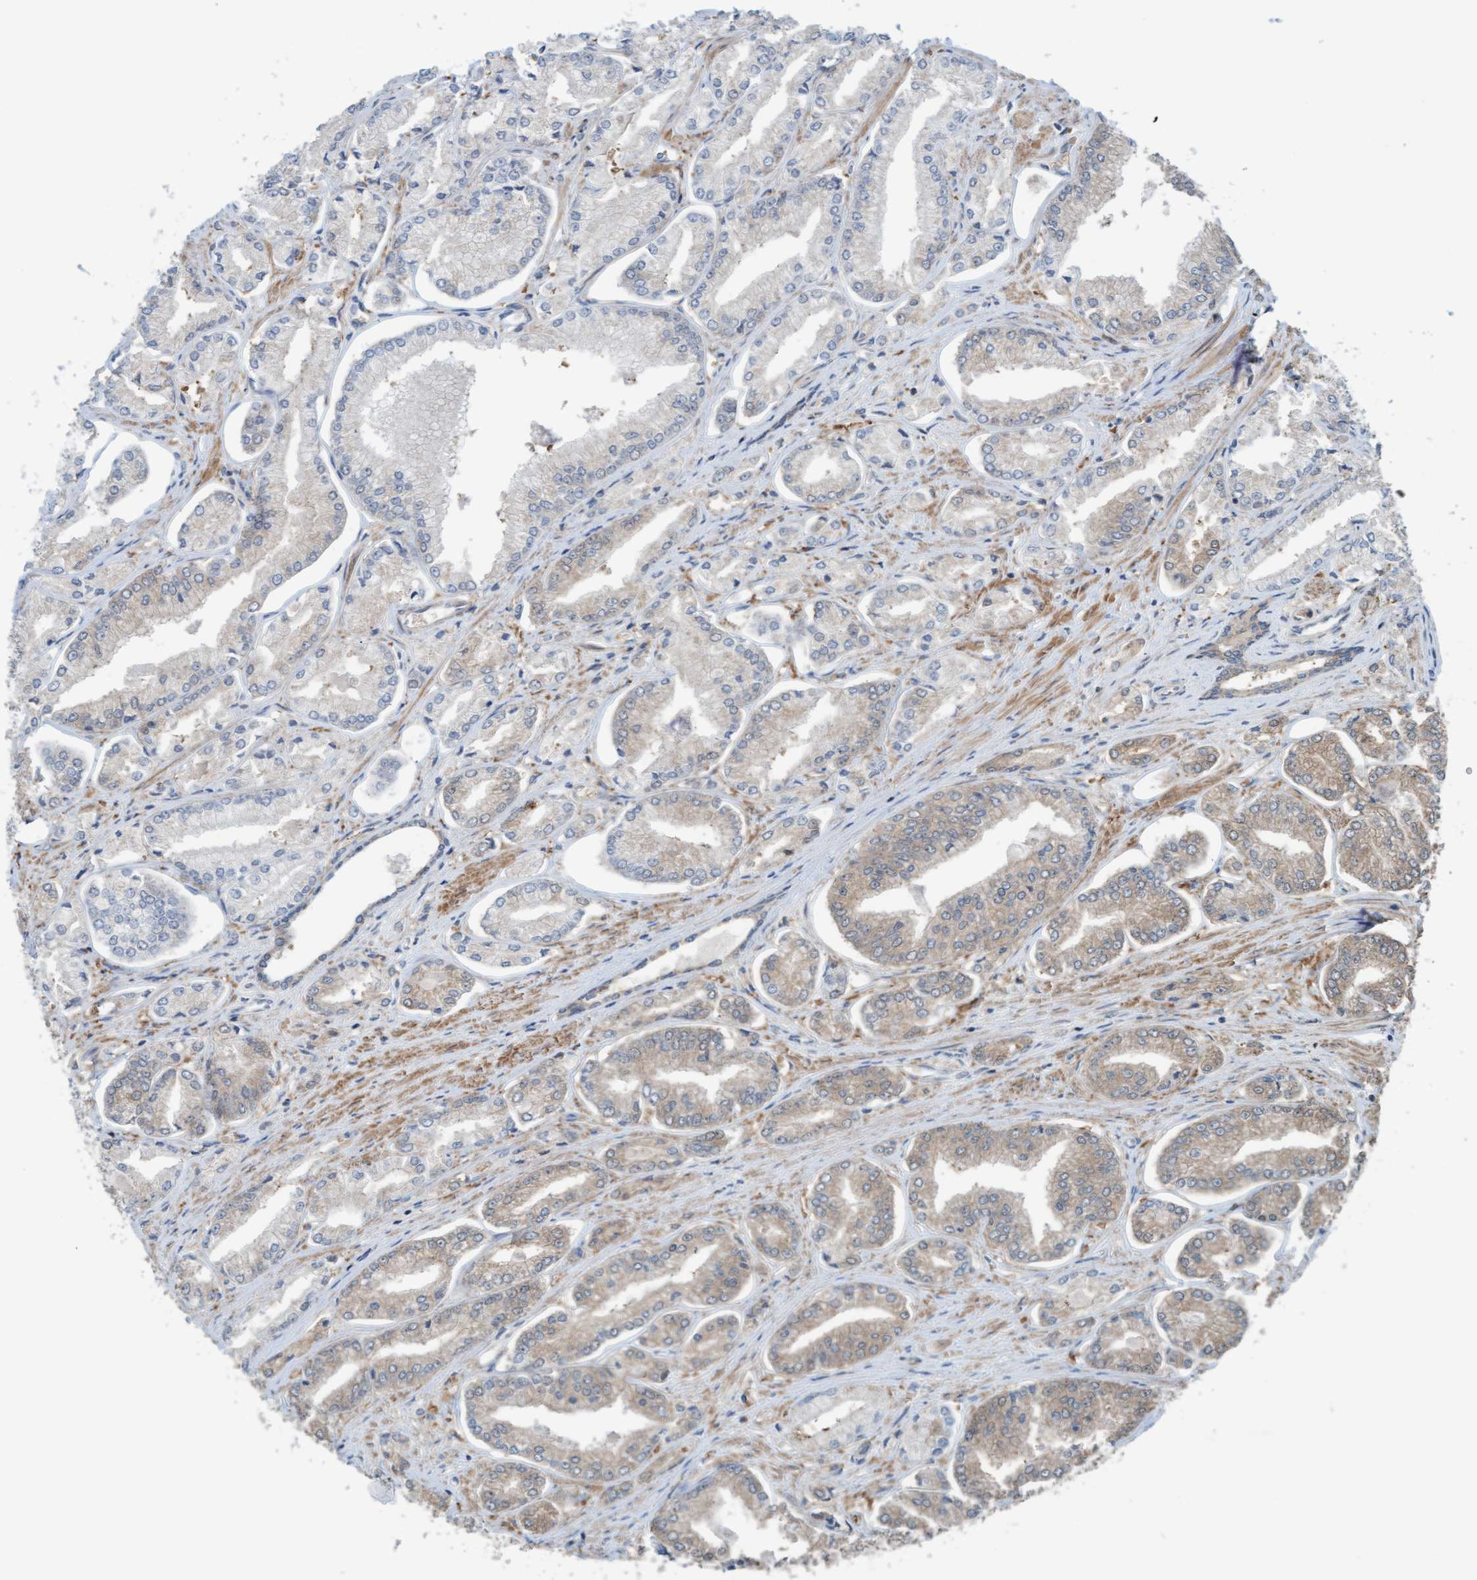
{"staining": {"intensity": "negative", "quantity": "none", "location": "none"}, "tissue": "prostate cancer", "cell_type": "Tumor cells", "image_type": "cancer", "snomed": [{"axis": "morphology", "description": "Adenocarcinoma, Low grade"}, {"axis": "topography", "description": "Prostate"}], "caption": "Immunohistochemistry image of neoplastic tissue: prostate cancer stained with DAB demonstrates no significant protein staining in tumor cells. The staining was performed using DAB to visualize the protein expression in brown, while the nuclei were stained in blue with hematoxylin (Magnification: 20x).", "gene": "UBAP1", "patient": {"sex": "male", "age": 52}}